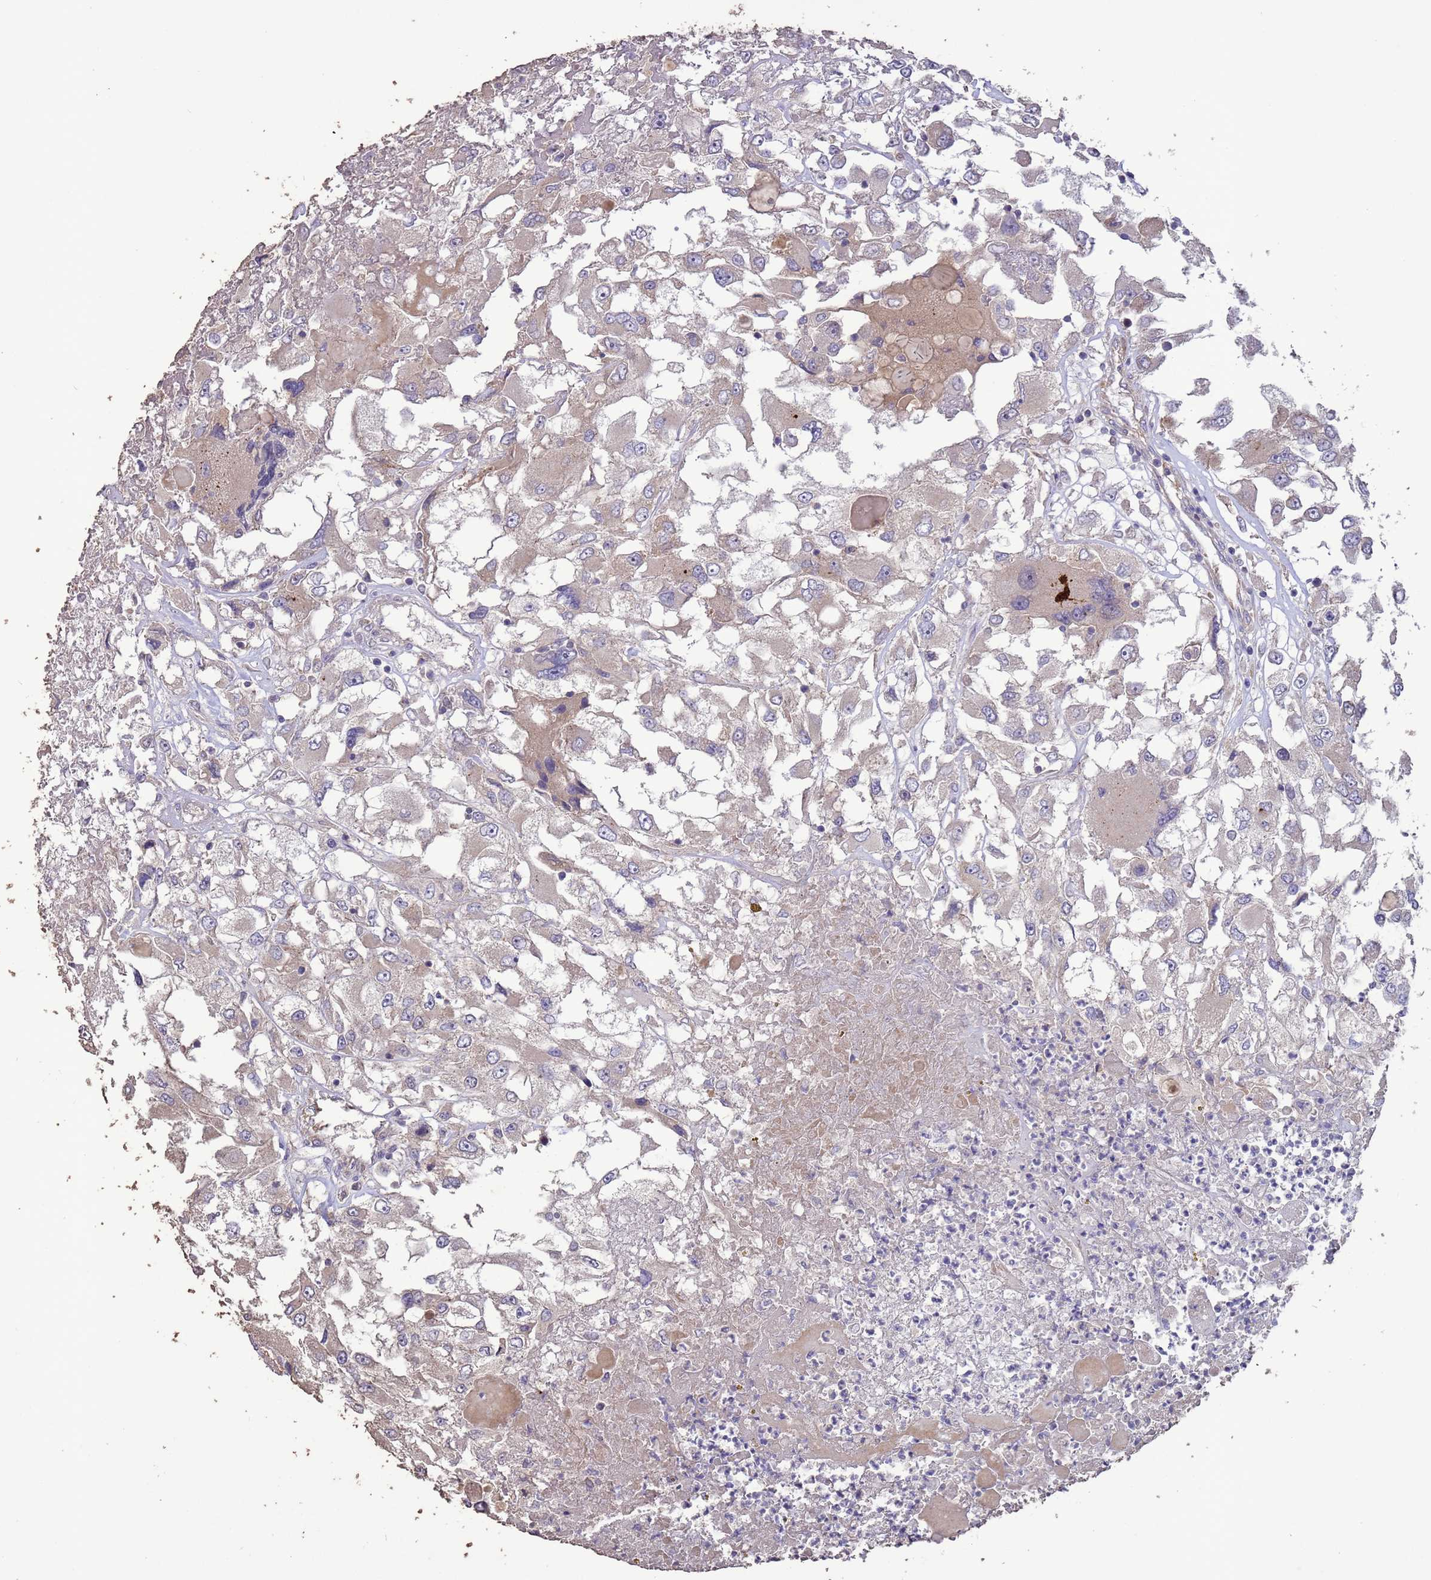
{"staining": {"intensity": "weak", "quantity": "<25%", "location": "cytoplasmic/membranous"}, "tissue": "renal cancer", "cell_type": "Tumor cells", "image_type": "cancer", "snomed": [{"axis": "morphology", "description": "Adenocarcinoma, NOS"}, {"axis": "topography", "description": "Kidney"}], "caption": "Tumor cells show no significant expression in adenocarcinoma (renal).", "gene": "SLC9B2", "patient": {"sex": "female", "age": 52}}